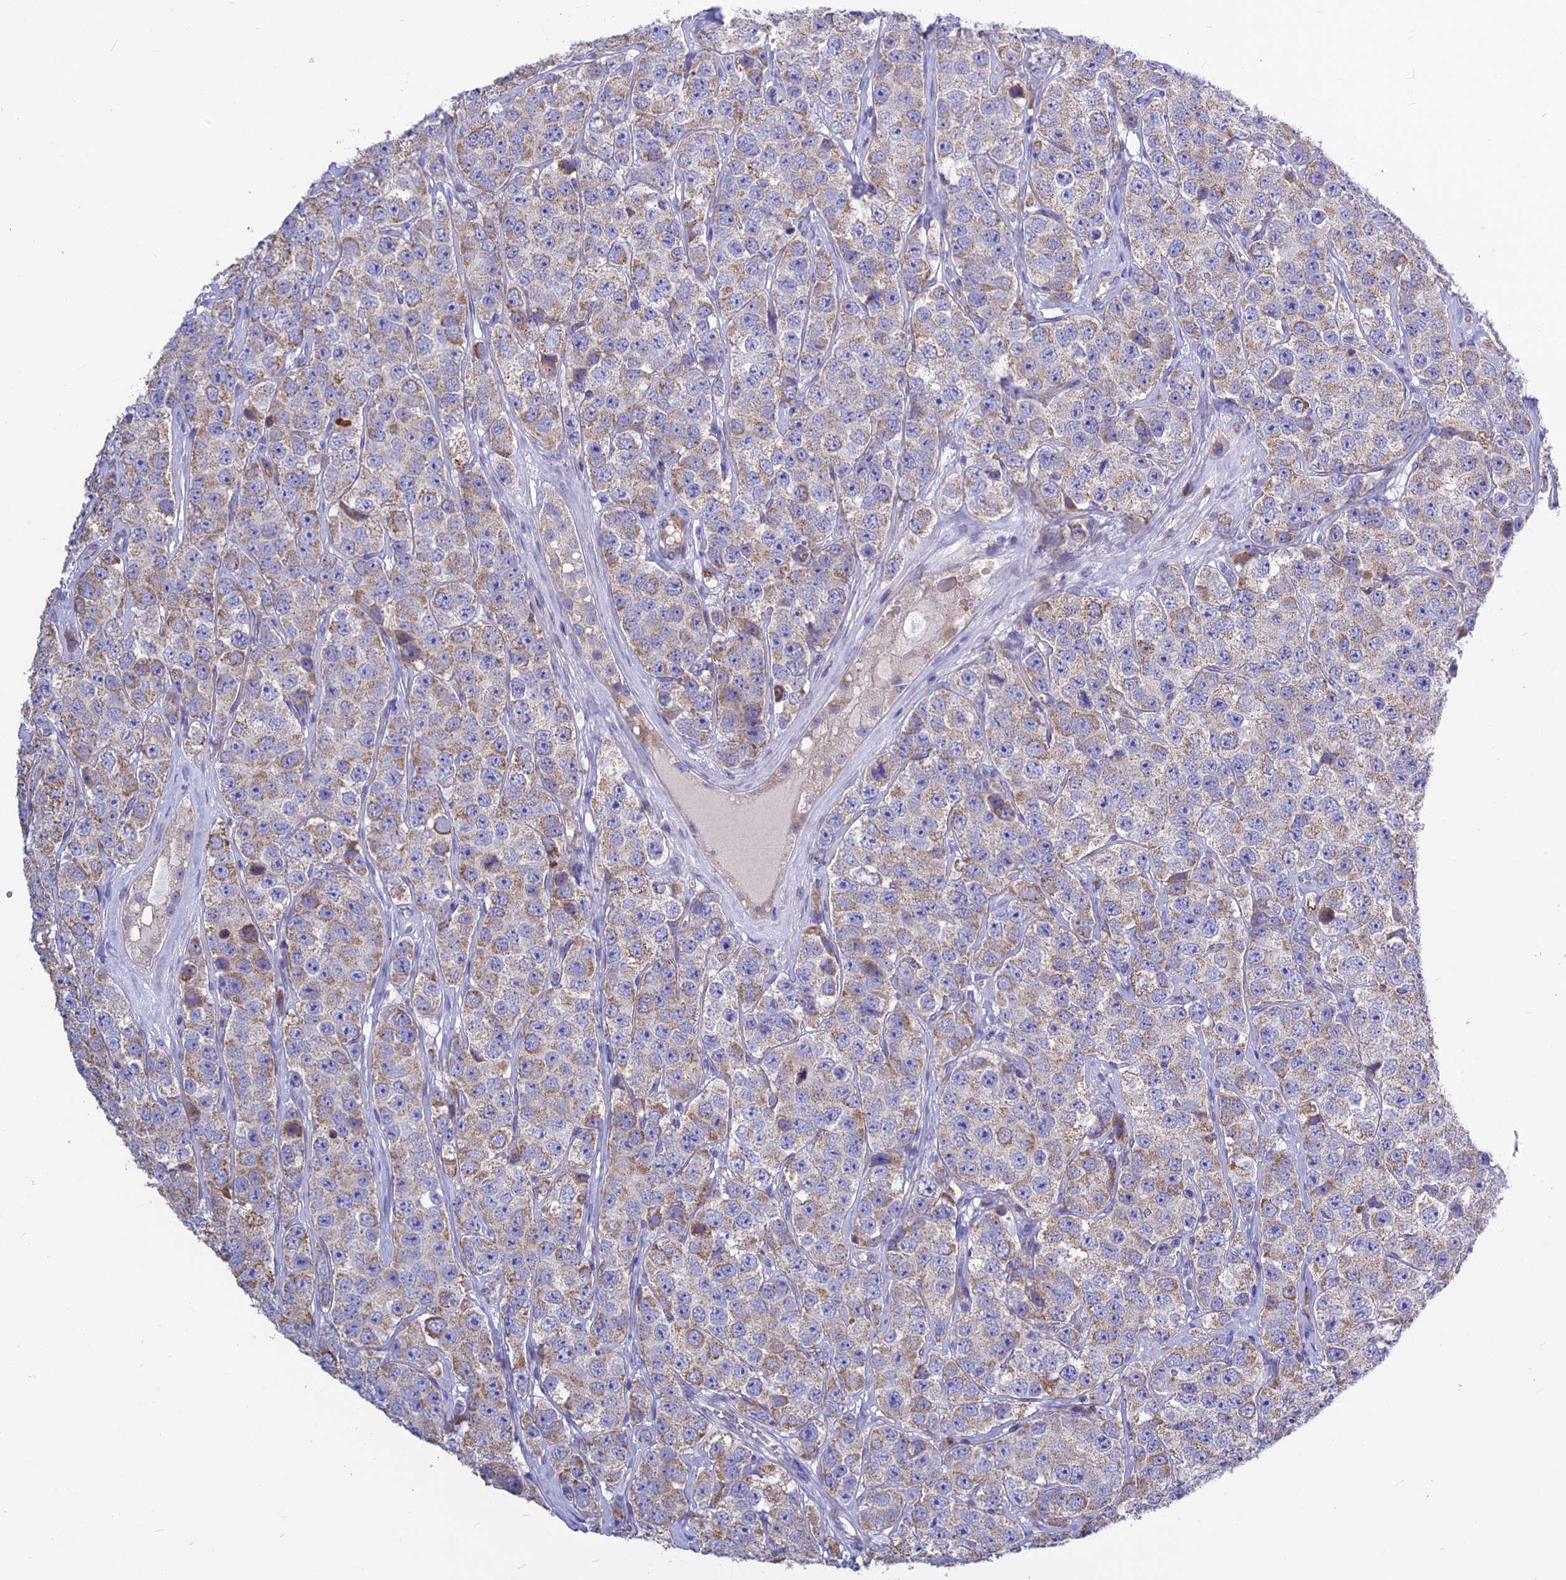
{"staining": {"intensity": "weak", "quantity": "25%-75%", "location": "cytoplasmic/membranous"}, "tissue": "testis cancer", "cell_type": "Tumor cells", "image_type": "cancer", "snomed": [{"axis": "morphology", "description": "Seminoma, NOS"}, {"axis": "topography", "description": "Testis"}], "caption": "IHC of testis cancer displays low levels of weak cytoplasmic/membranous staining in approximately 25%-75% of tumor cells. The staining was performed using DAB to visualize the protein expression in brown, while the nuclei were stained in blue with hematoxylin (Magnification: 20x).", "gene": "BHMT2", "patient": {"sex": "male", "age": 28}}